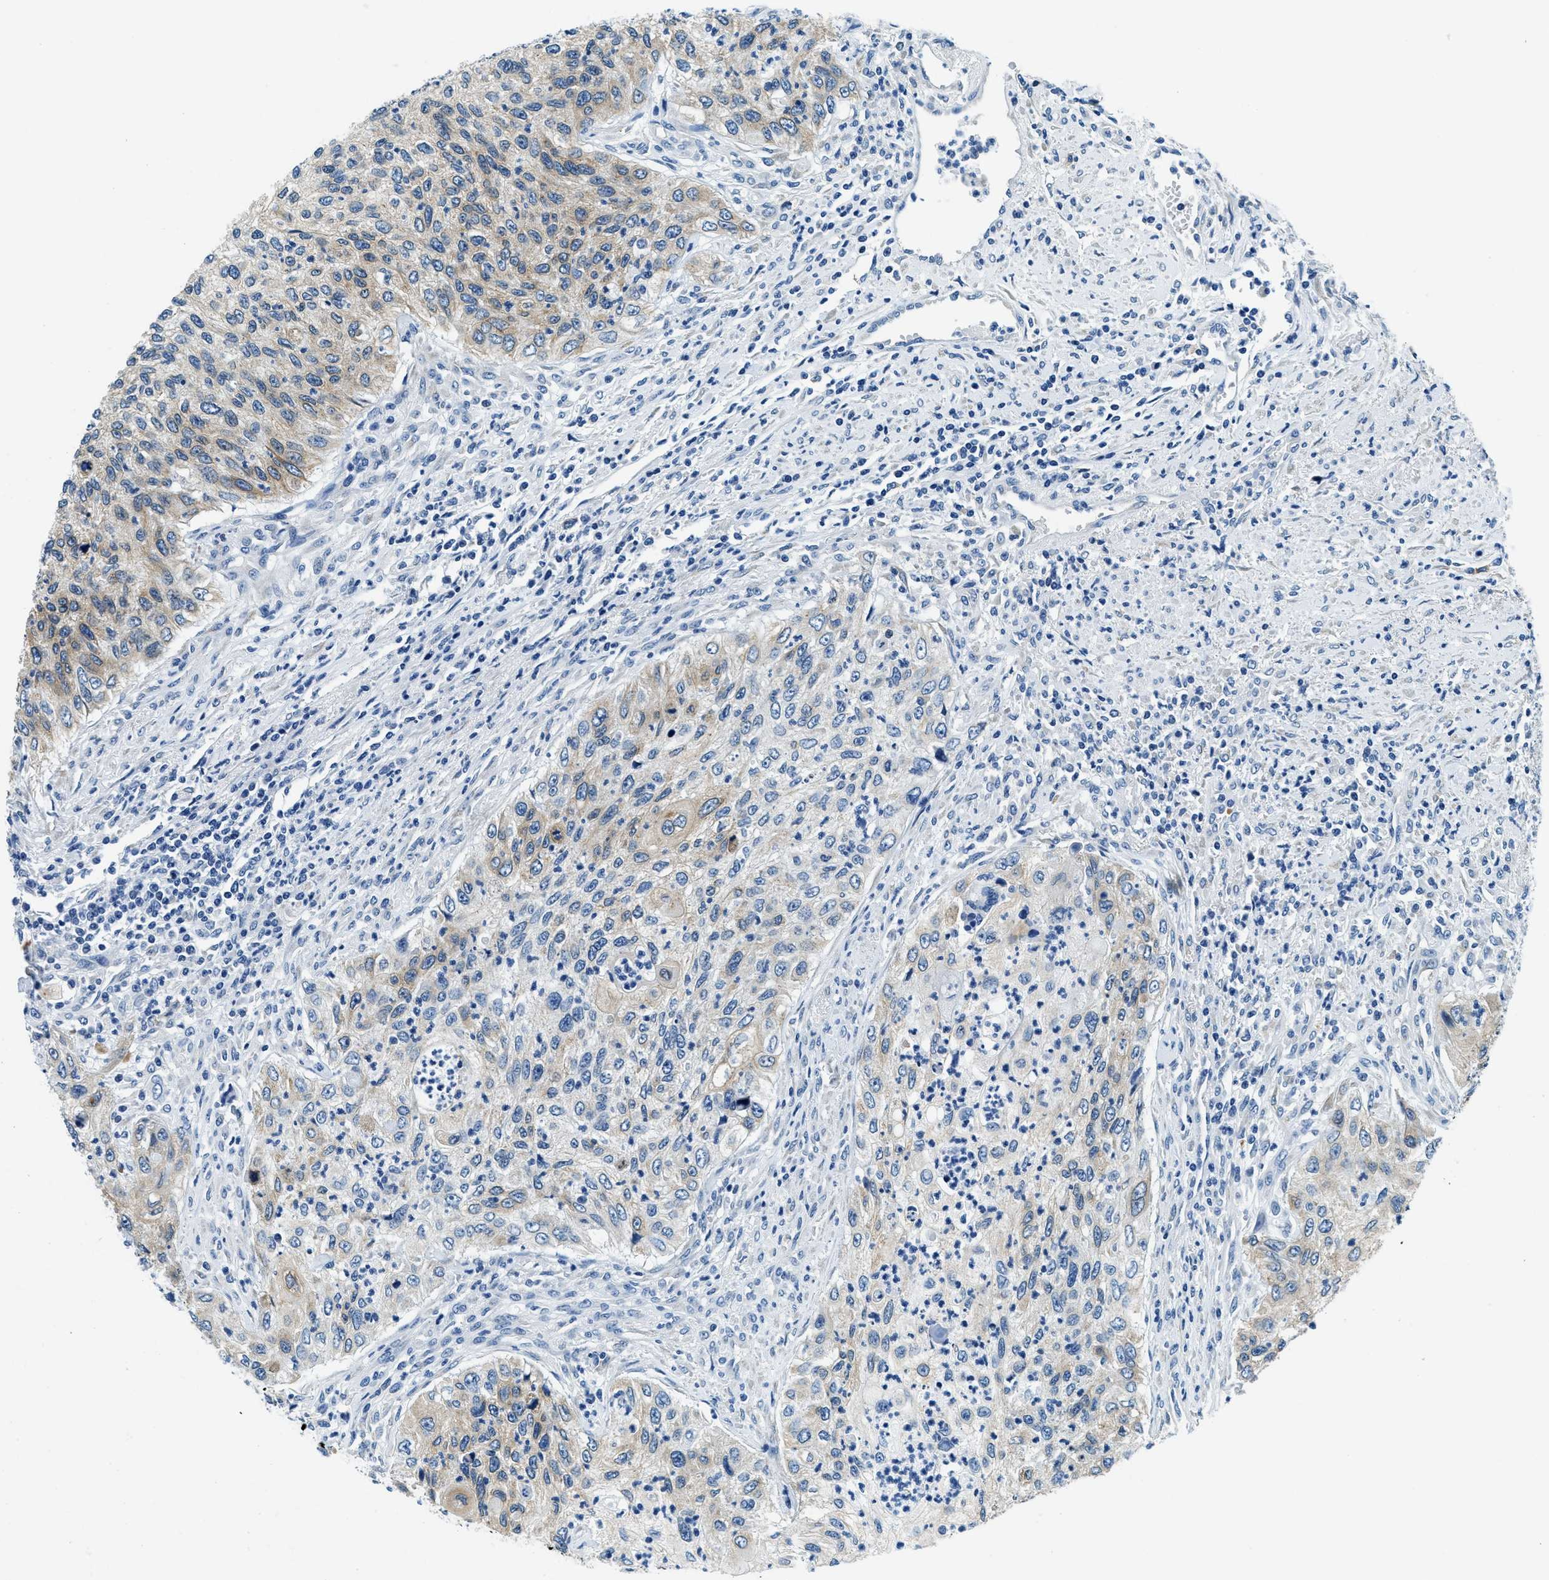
{"staining": {"intensity": "weak", "quantity": ">75%", "location": "cytoplasmic/membranous"}, "tissue": "urothelial cancer", "cell_type": "Tumor cells", "image_type": "cancer", "snomed": [{"axis": "morphology", "description": "Urothelial carcinoma, High grade"}, {"axis": "topography", "description": "Urinary bladder"}], "caption": "IHC staining of urothelial cancer, which shows low levels of weak cytoplasmic/membranous positivity in approximately >75% of tumor cells indicating weak cytoplasmic/membranous protein staining. The staining was performed using DAB (3,3'-diaminobenzidine) (brown) for protein detection and nuclei were counterstained in hematoxylin (blue).", "gene": "UBAC2", "patient": {"sex": "female", "age": 60}}